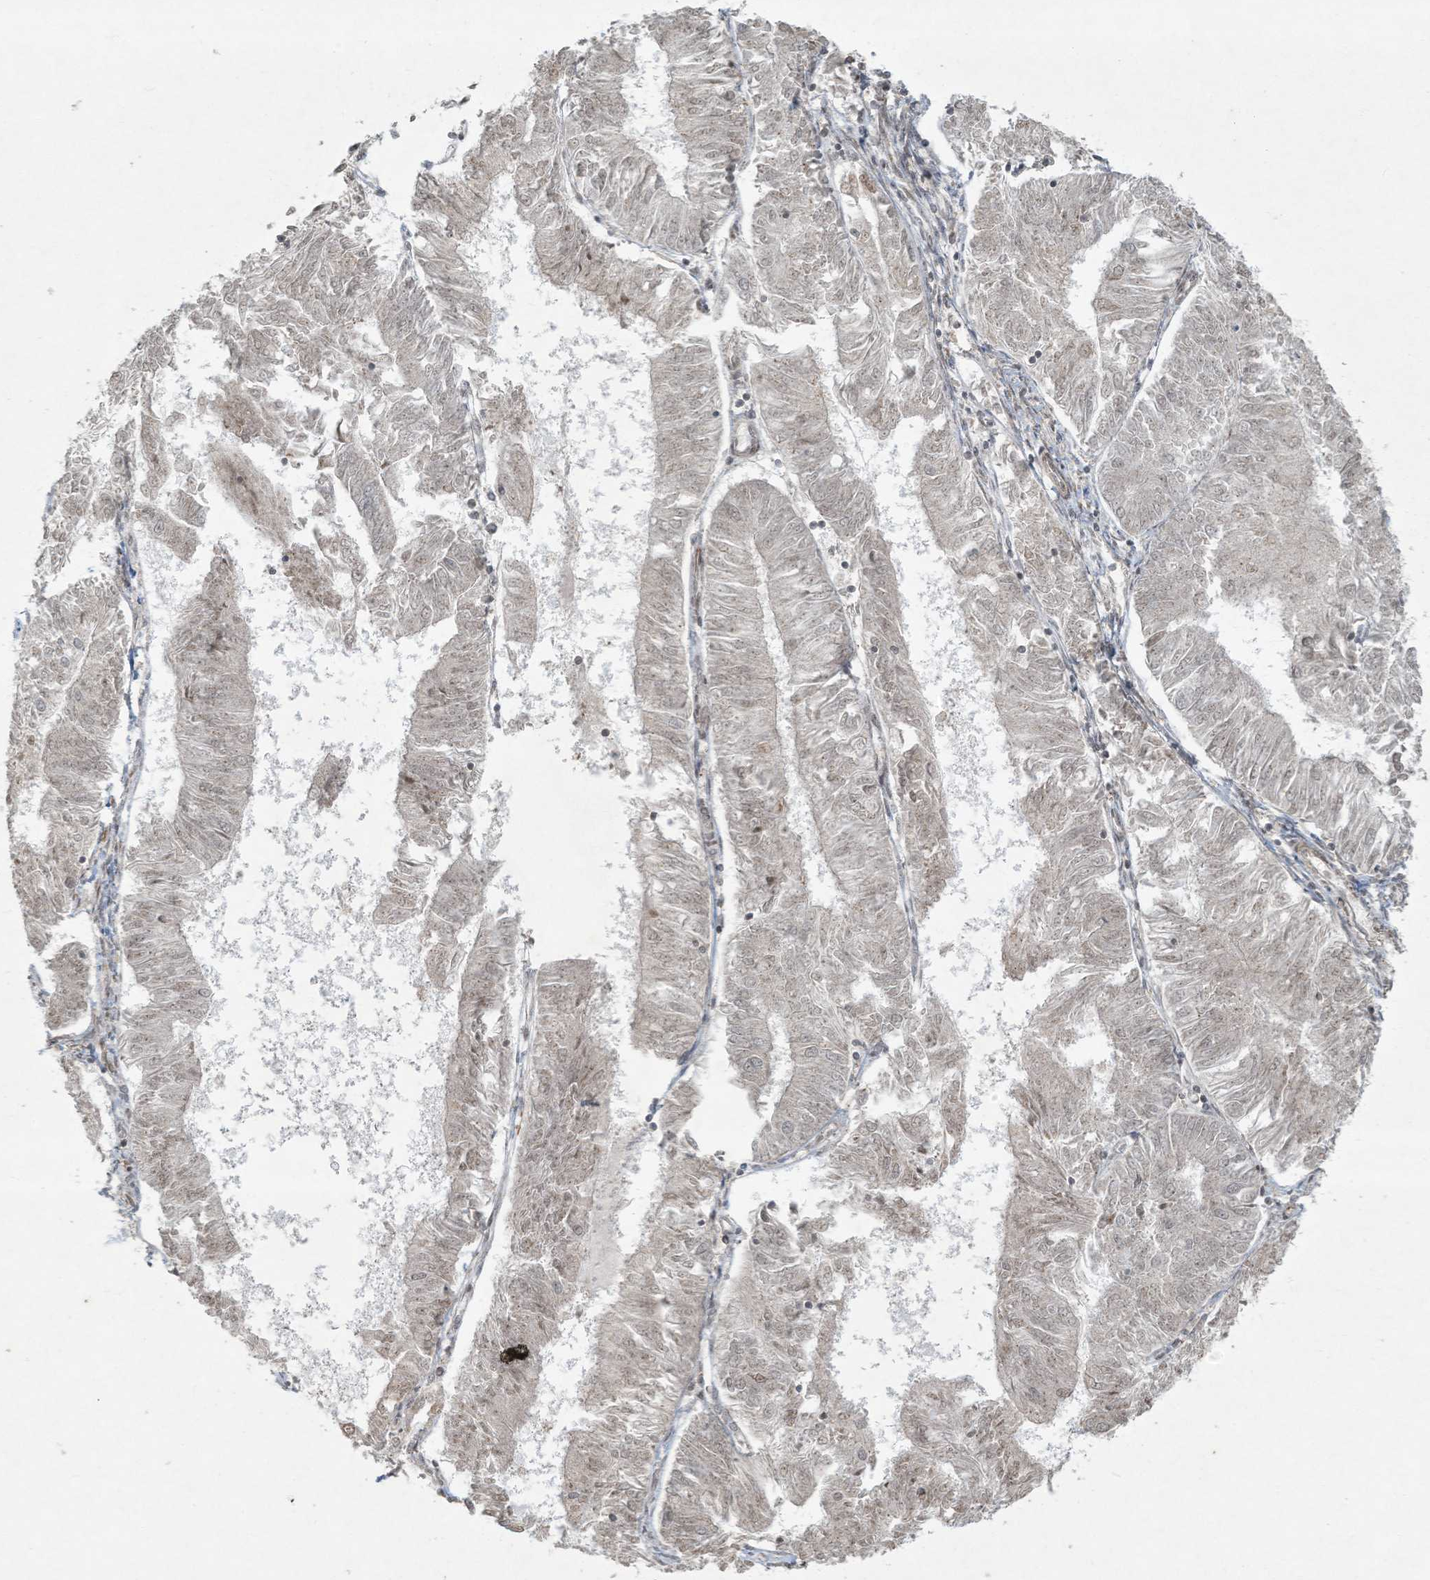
{"staining": {"intensity": "negative", "quantity": "none", "location": "none"}, "tissue": "endometrial cancer", "cell_type": "Tumor cells", "image_type": "cancer", "snomed": [{"axis": "morphology", "description": "Adenocarcinoma, NOS"}, {"axis": "topography", "description": "Endometrium"}], "caption": "The photomicrograph exhibits no staining of tumor cells in endometrial adenocarcinoma.", "gene": "ZNF263", "patient": {"sex": "female", "age": 58}}